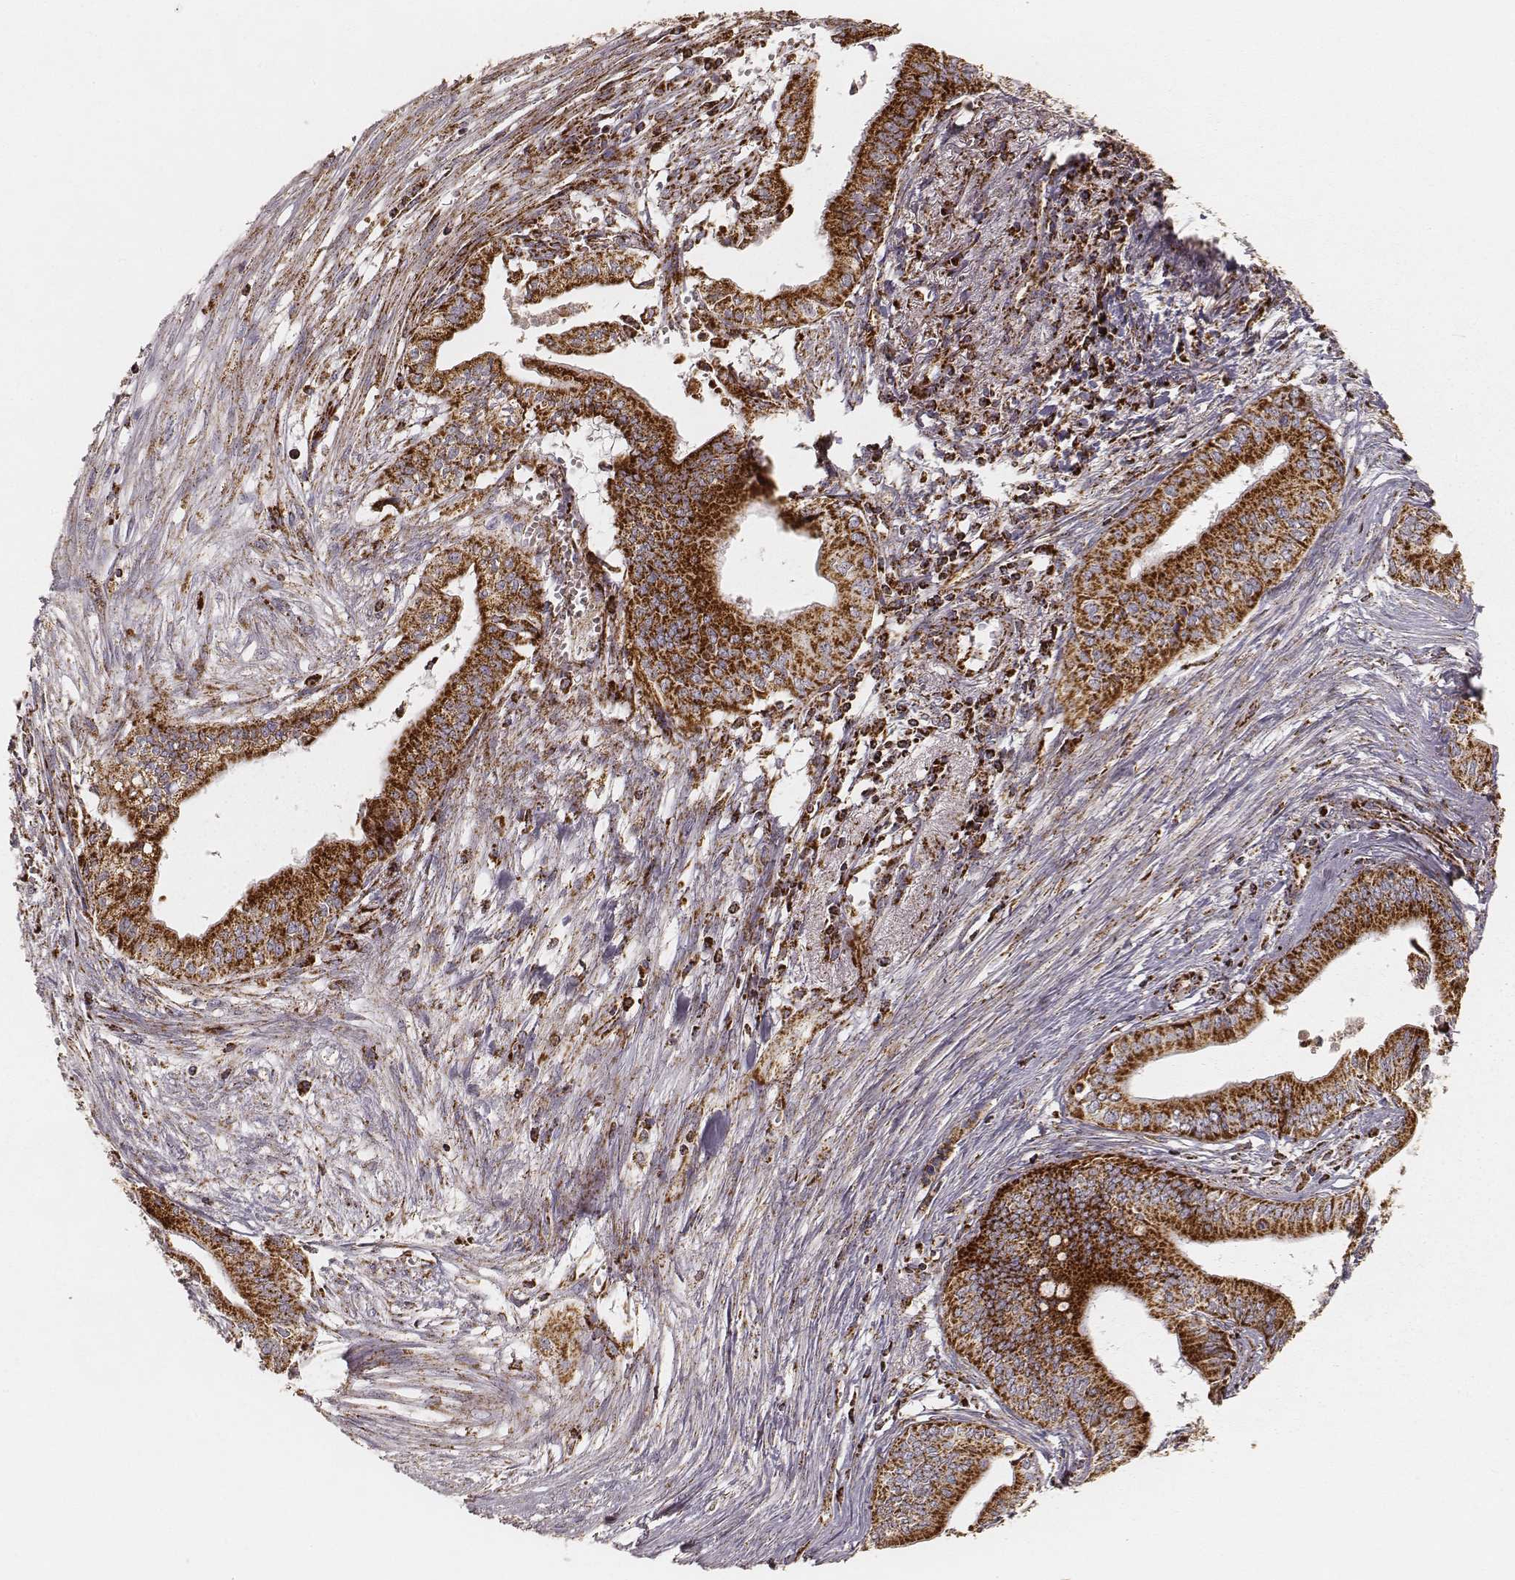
{"staining": {"intensity": "strong", "quantity": ">75%", "location": "cytoplasmic/membranous"}, "tissue": "pancreatic cancer", "cell_type": "Tumor cells", "image_type": "cancer", "snomed": [{"axis": "morphology", "description": "Adenocarcinoma, NOS"}, {"axis": "topography", "description": "Pancreas"}], "caption": "An image of human pancreatic cancer (adenocarcinoma) stained for a protein exhibits strong cytoplasmic/membranous brown staining in tumor cells. Using DAB (brown) and hematoxylin (blue) stains, captured at high magnification using brightfield microscopy.", "gene": "CS", "patient": {"sex": "female", "age": 61}}